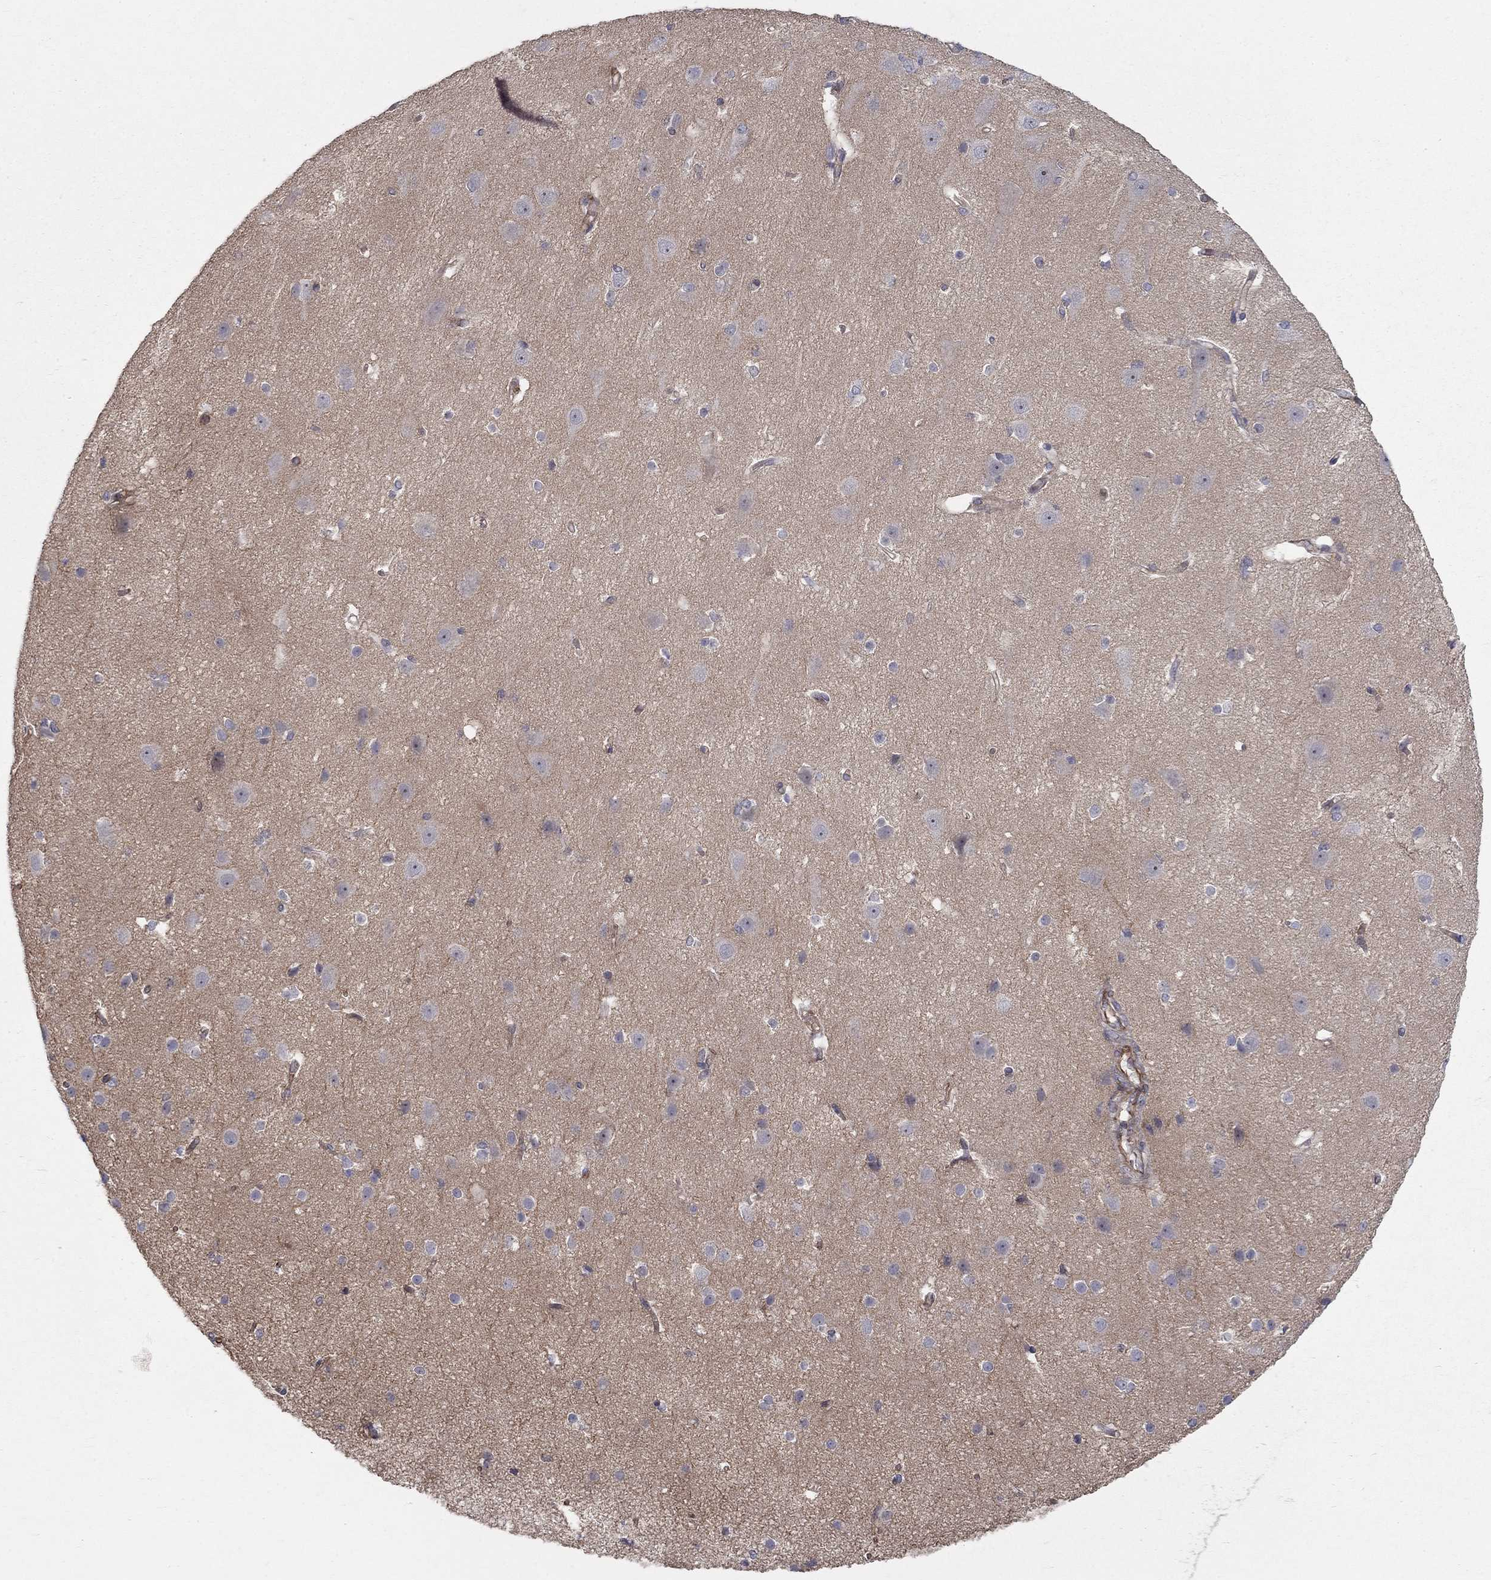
{"staining": {"intensity": "negative", "quantity": "none", "location": "none"}, "tissue": "cerebral cortex", "cell_type": "Endothelial cells", "image_type": "normal", "snomed": [{"axis": "morphology", "description": "Normal tissue, NOS"}, {"axis": "topography", "description": "Cerebral cortex"}], "caption": "Immunohistochemistry (IHC) of benign human cerebral cortex reveals no expression in endothelial cells. The staining is performed using DAB brown chromogen with nuclei counter-stained in using hematoxylin.", "gene": "MSRA", "patient": {"sex": "male", "age": 37}}